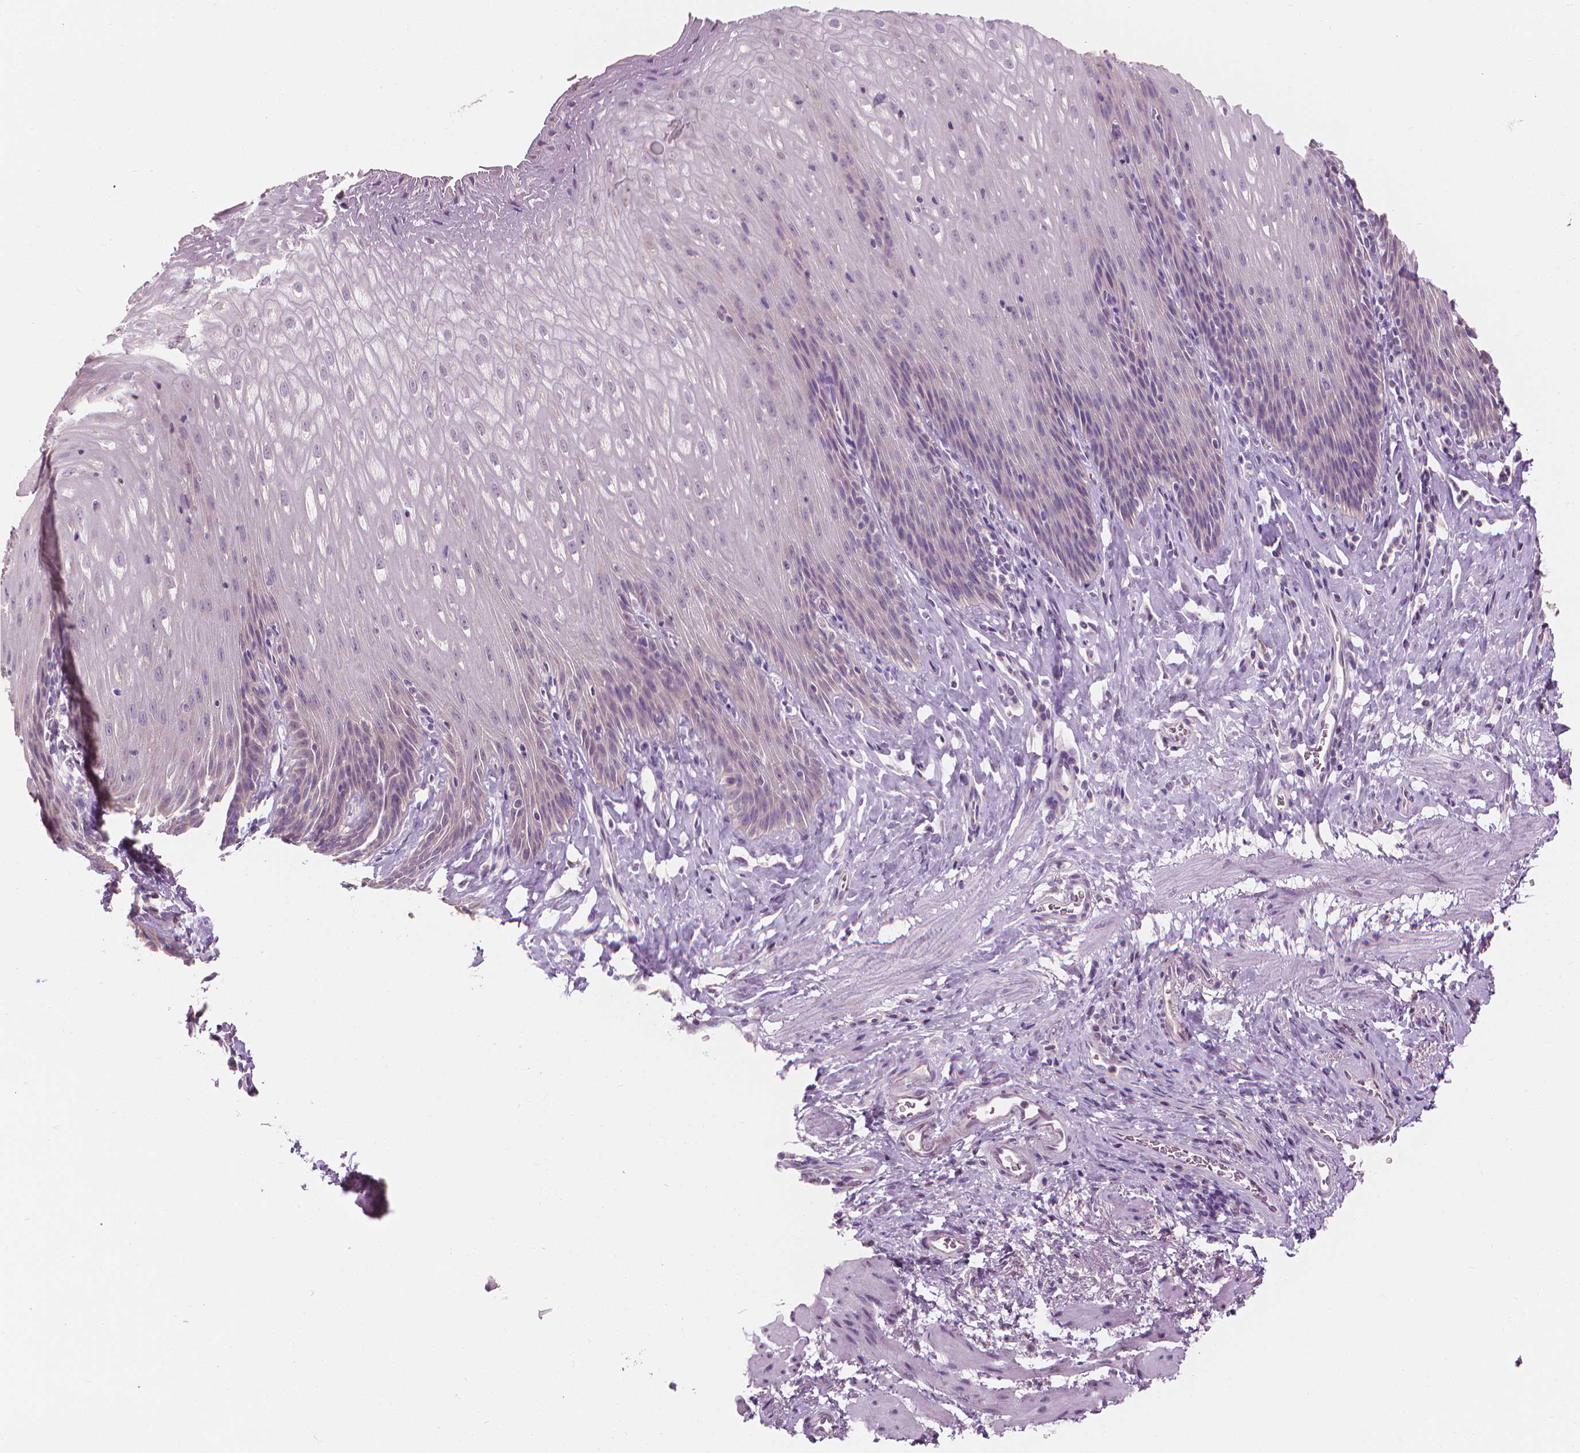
{"staining": {"intensity": "weak", "quantity": "<25%", "location": "cytoplasmic/membranous"}, "tissue": "esophagus", "cell_type": "Squamous epithelial cells", "image_type": "normal", "snomed": [{"axis": "morphology", "description": "Normal tissue, NOS"}, {"axis": "topography", "description": "Esophagus"}], "caption": "Protein analysis of normal esophagus exhibits no significant expression in squamous epithelial cells.", "gene": "CFAP126", "patient": {"sex": "female", "age": 61}}